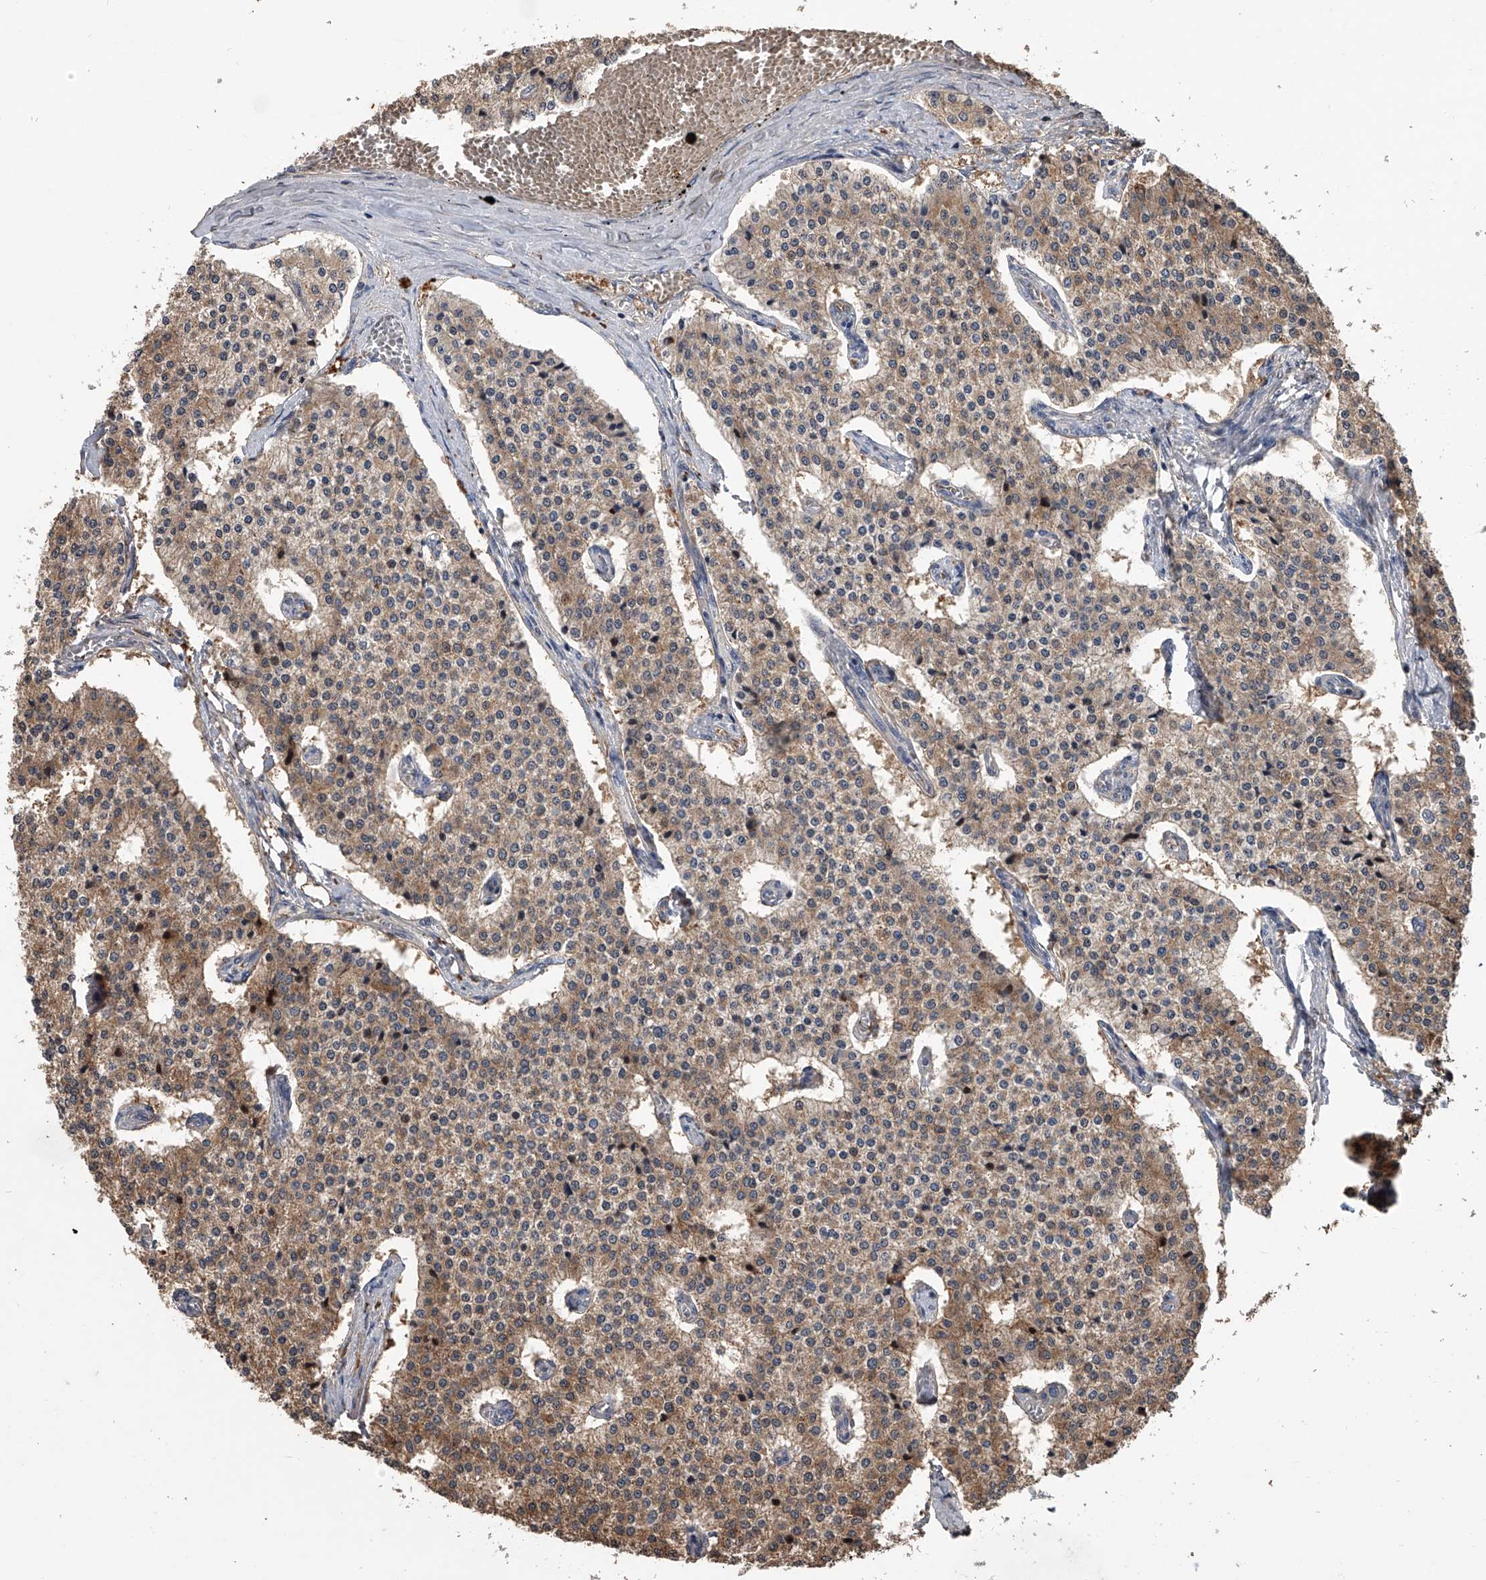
{"staining": {"intensity": "moderate", "quantity": ">75%", "location": "cytoplasmic/membranous"}, "tissue": "carcinoid", "cell_type": "Tumor cells", "image_type": "cancer", "snomed": [{"axis": "morphology", "description": "Carcinoid, malignant, NOS"}, {"axis": "topography", "description": "Colon"}], "caption": "Protein staining shows moderate cytoplasmic/membranous positivity in about >75% of tumor cells in carcinoid.", "gene": "DOCK9", "patient": {"sex": "female", "age": 52}}